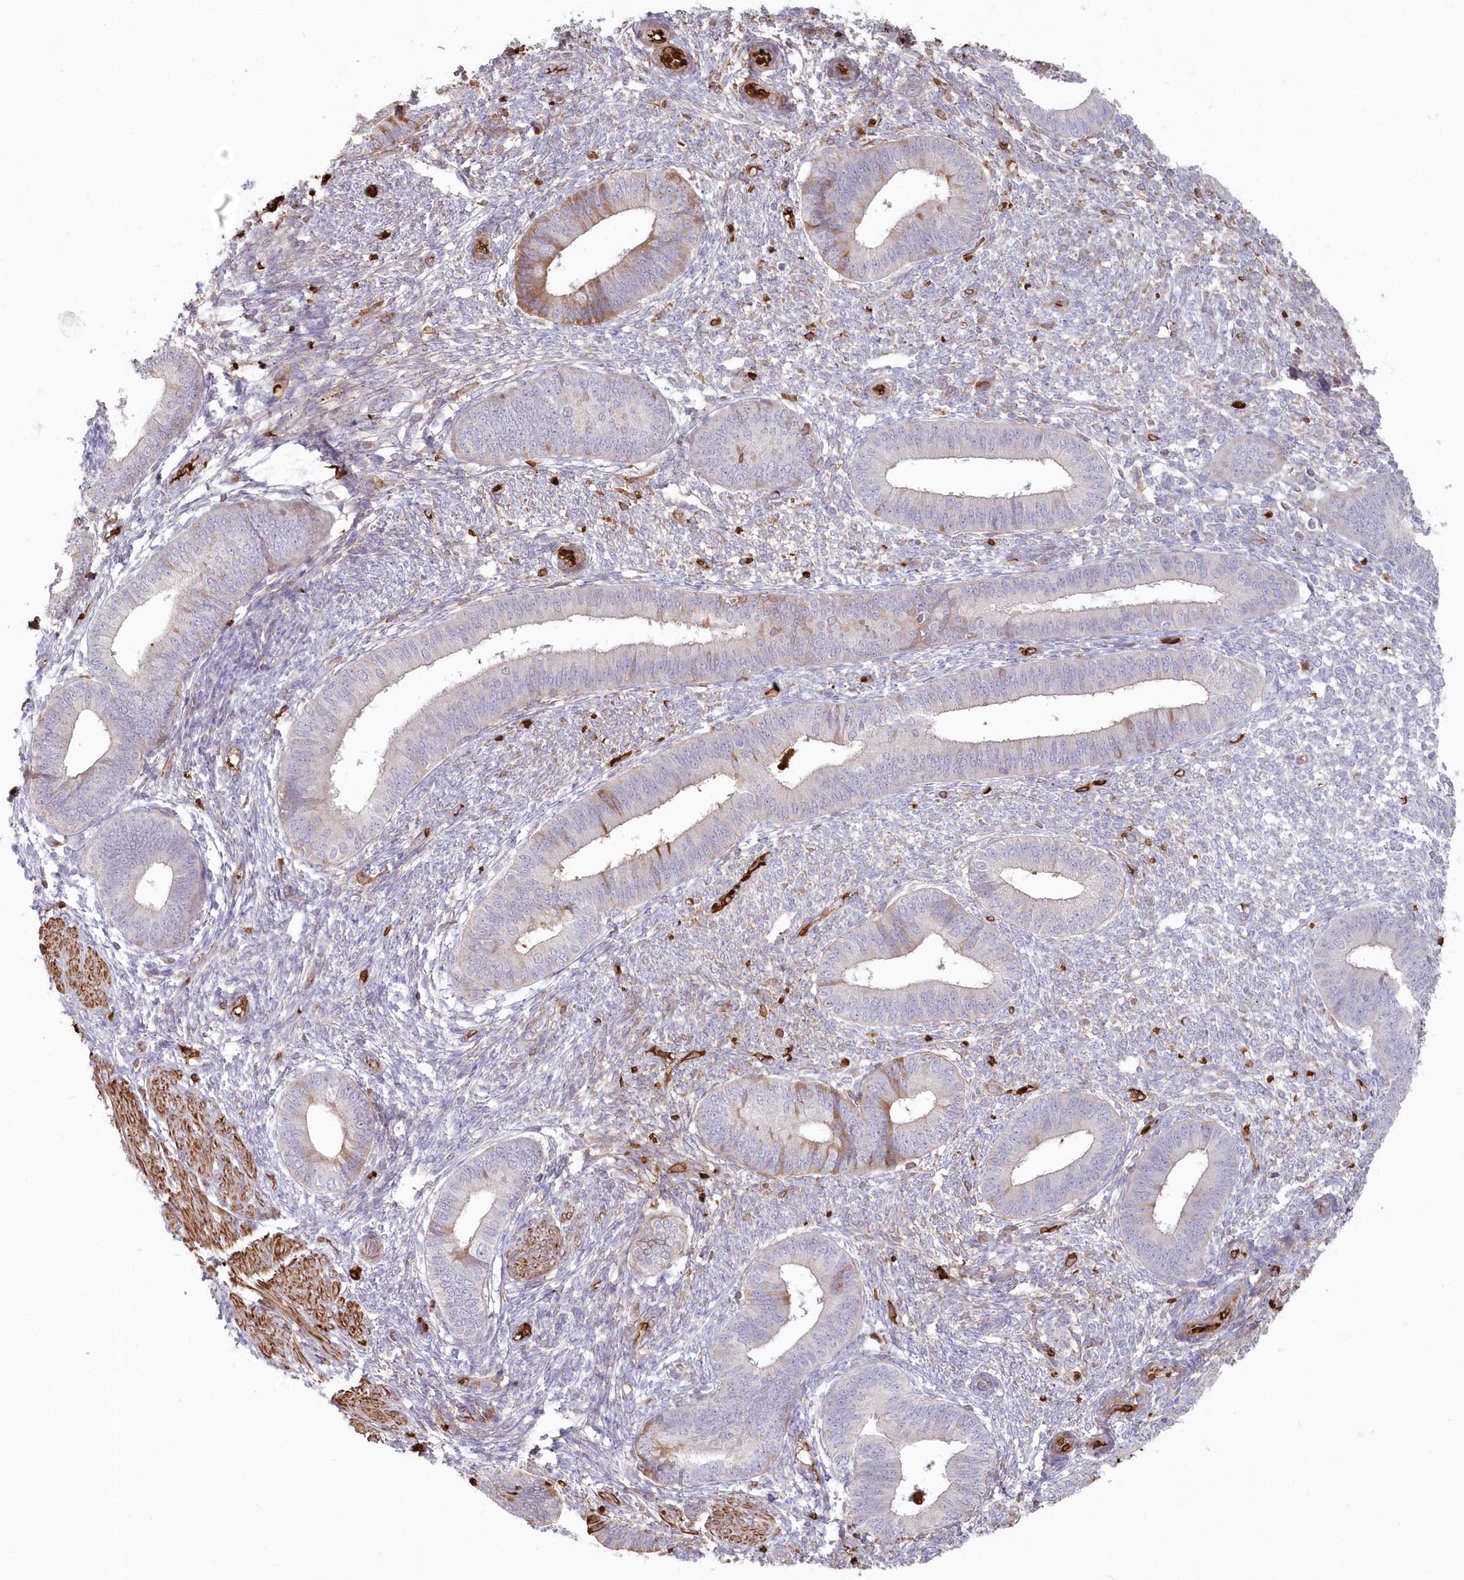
{"staining": {"intensity": "negative", "quantity": "none", "location": "none"}, "tissue": "endometrium", "cell_type": "Cells in endometrial stroma", "image_type": "normal", "snomed": [{"axis": "morphology", "description": "Normal tissue, NOS"}, {"axis": "topography", "description": "Endometrium"}], "caption": "Endometrium was stained to show a protein in brown. There is no significant positivity in cells in endometrial stroma. (DAB (3,3'-diaminobenzidine) immunohistochemistry (IHC) visualized using brightfield microscopy, high magnification).", "gene": "SERINC1", "patient": {"sex": "female", "age": 46}}